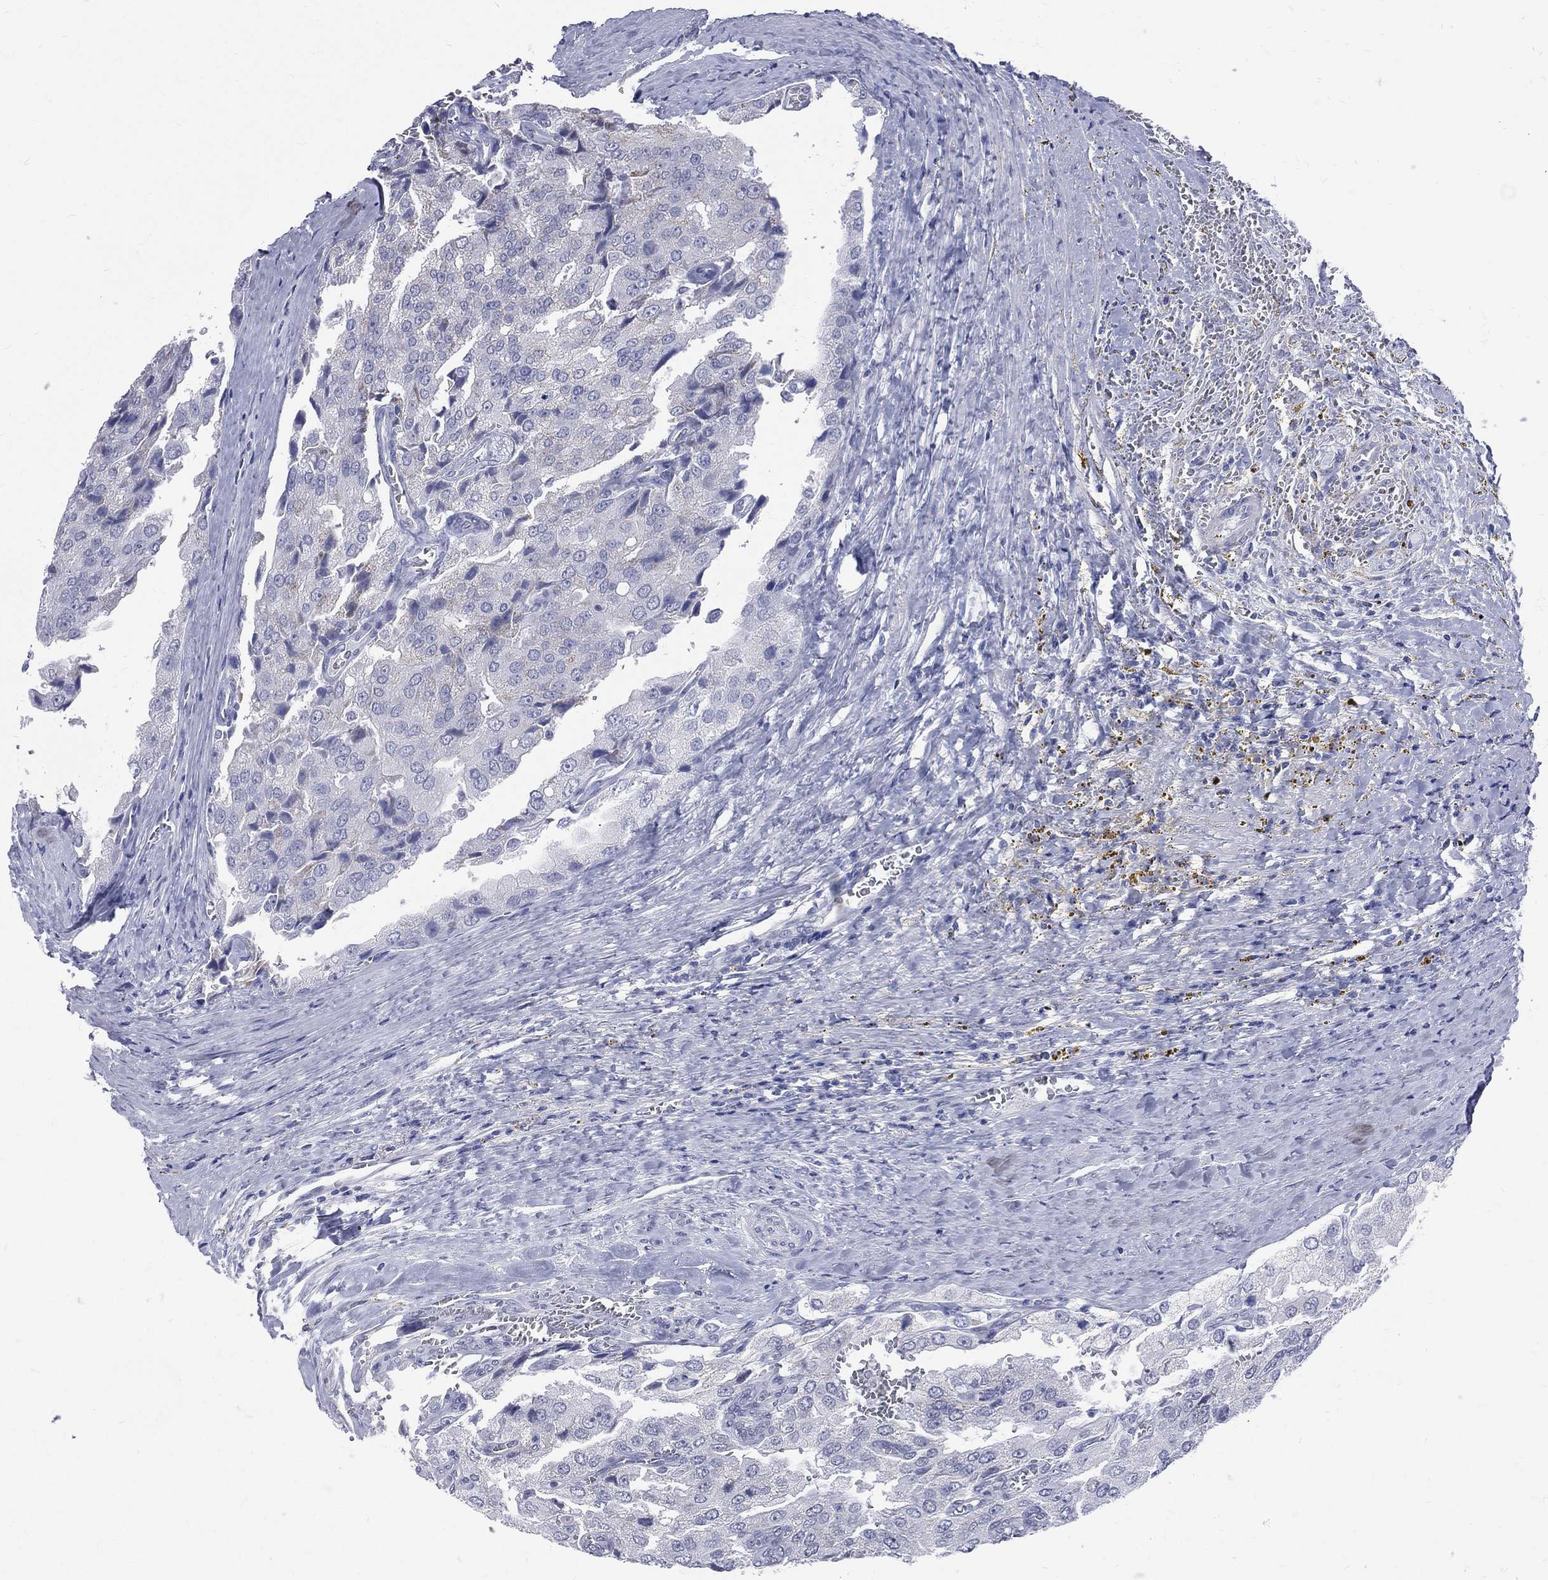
{"staining": {"intensity": "negative", "quantity": "none", "location": "none"}, "tissue": "prostate cancer", "cell_type": "Tumor cells", "image_type": "cancer", "snomed": [{"axis": "morphology", "description": "Adenocarcinoma, NOS"}, {"axis": "topography", "description": "Prostate and seminal vesicle, NOS"}, {"axis": "topography", "description": "Prostate"}], "caption": "Immunohistochemistry image of neoplastic tissue: prostate cancer (adenocarcinoma) stained with DAB displays no significant protein expression in tumor cells.", "gene": "MLLT10", "patient": {"sex": "male", "age": 67}}